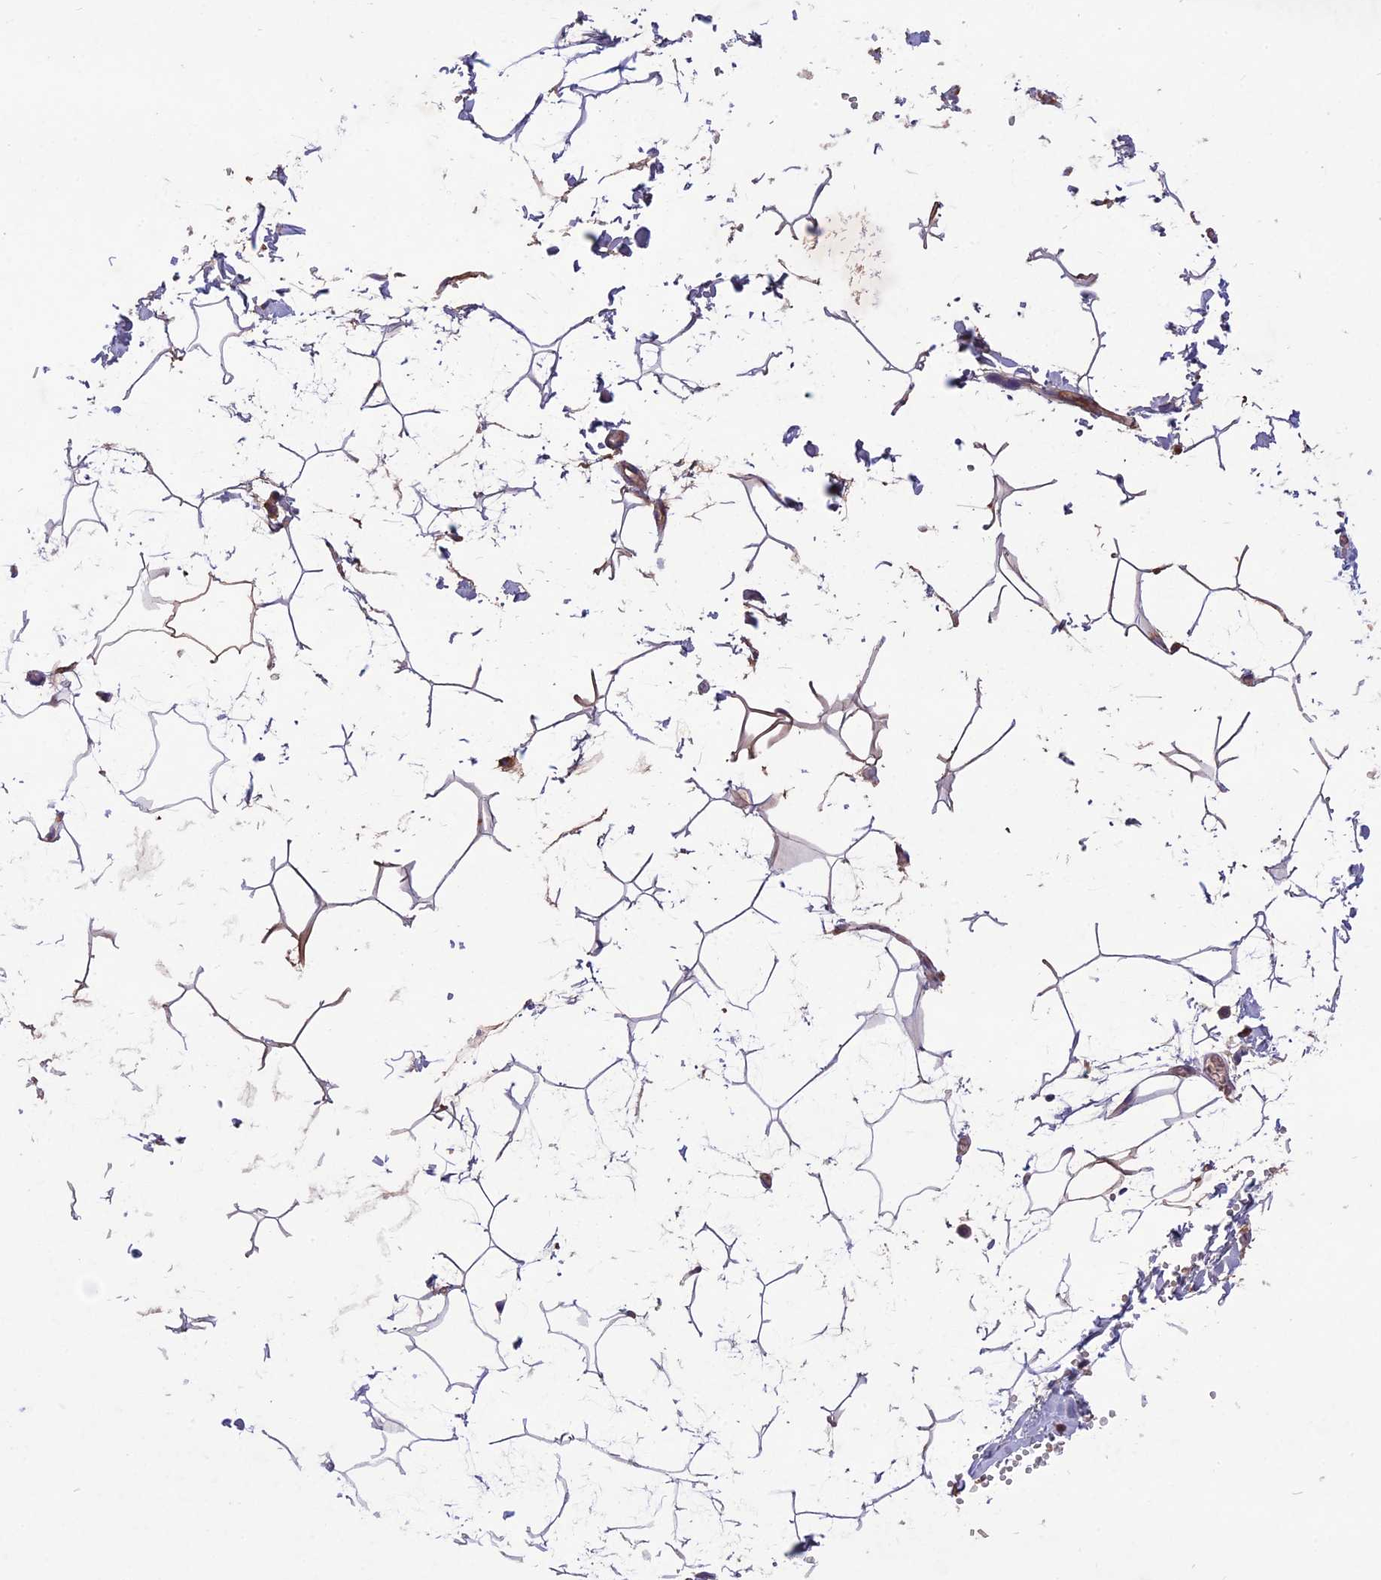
{"staining": {"intensity": "weak", "quantity": ">75%", "location": "cytoplasmic/membranous"}, "tissue": "adipose tissue", "cell_type": "Adipocytes", "image_type": "normal", "snomed": [{"axis": "morphology", "description": "Normal tissue, NOS"}, {"axis": "topography", "description": "Gallbladder"}, {"axis": "topography", "description": "Peripheral nerve tissue"}], "caption": "Immunohistochemistry (IHC) histopathology image of benign adipose tissue: human adipose tissue stained using immunohistochemistry exhibits low levels of weak protein expression localized specifically in the cytoplasmic/membranous of adipocytes, appearing as a cytoplasmic/membranous brown color.", "gene": "ADO", "patient": {"sex": "male", "age": 38}}